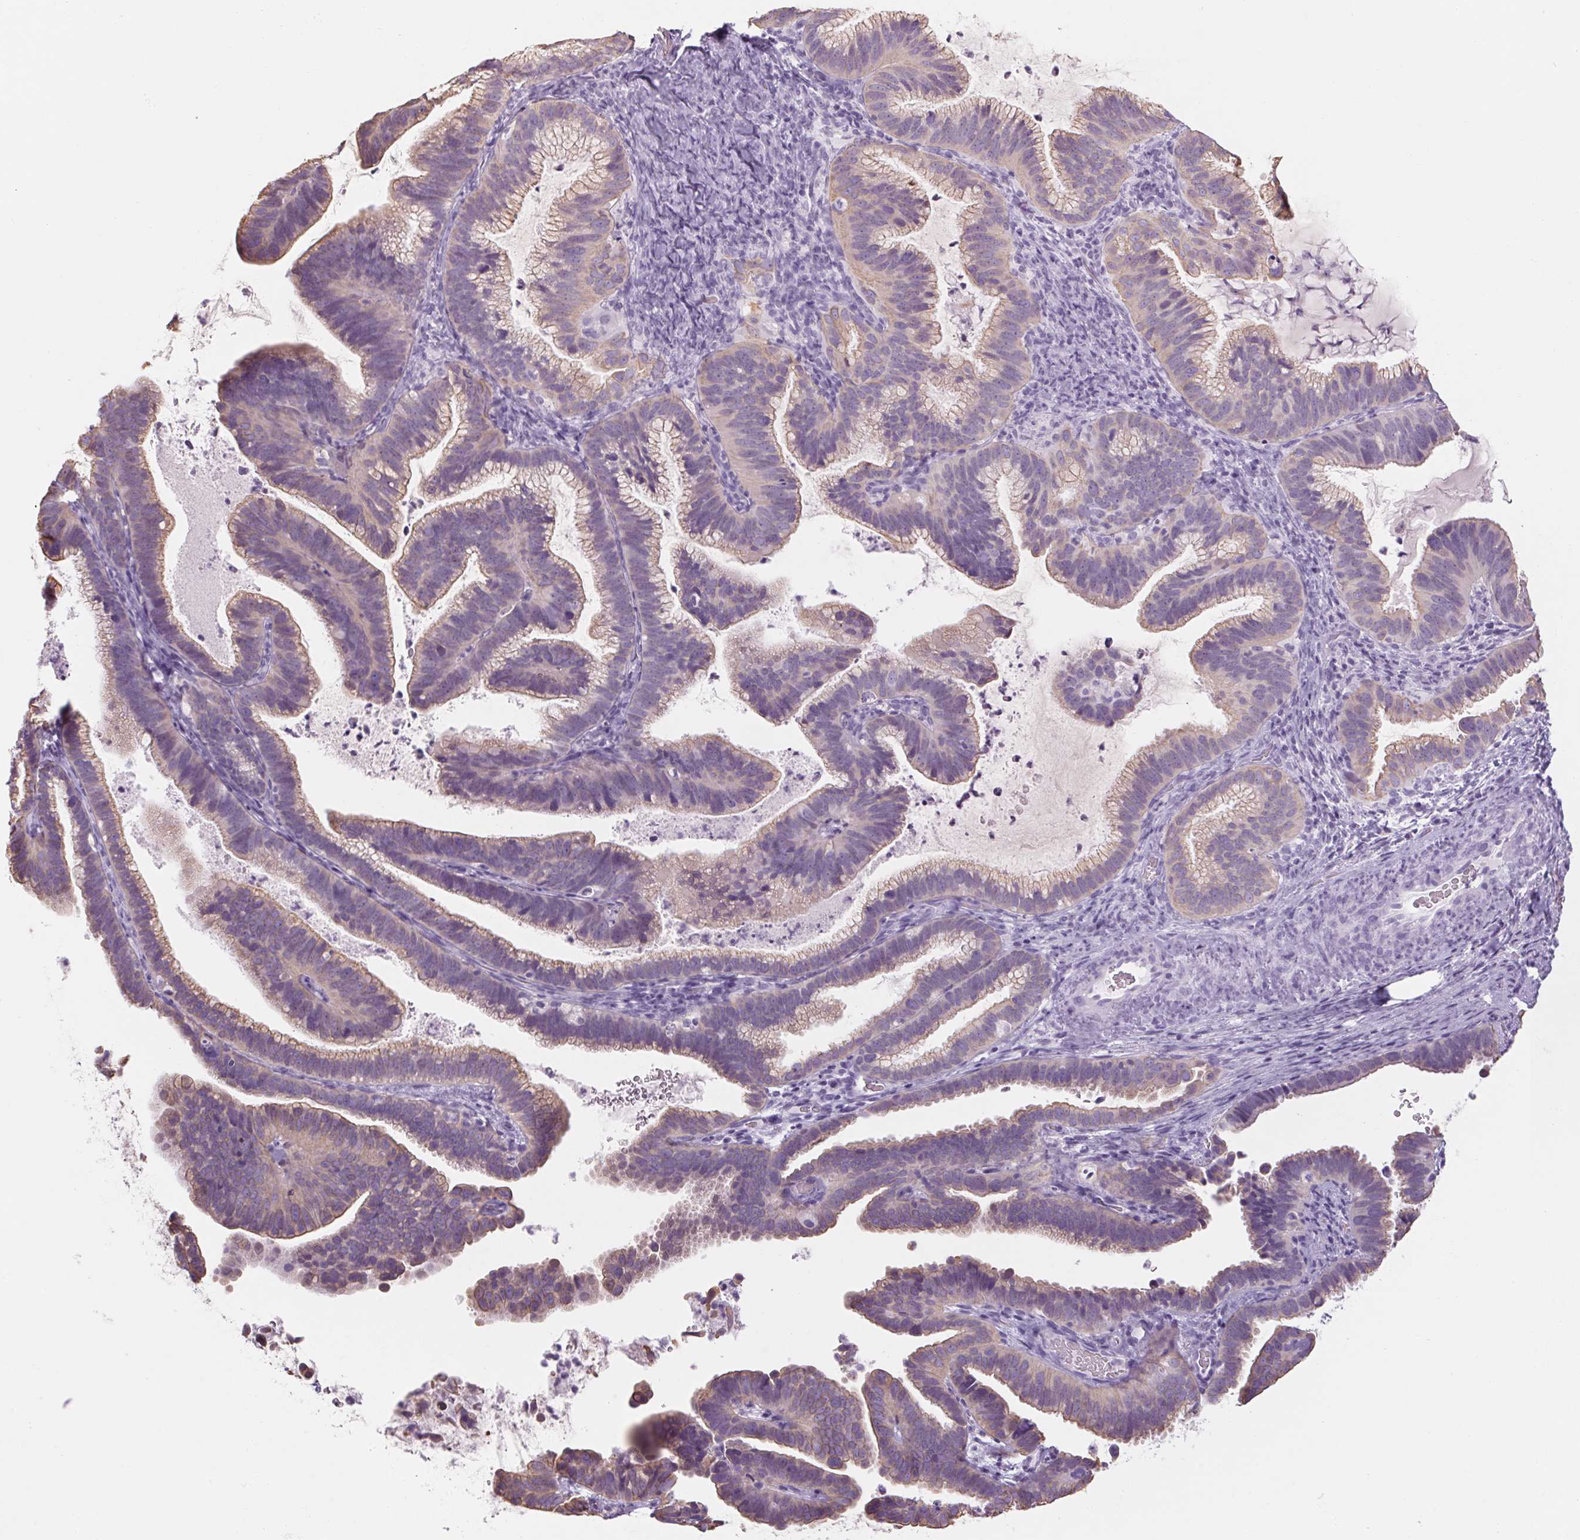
{"staining": {"intensity": "weak", "quantity": ">75%", "location": "cytoplasmic/membranous"}, "tissue": "cervical cancer", "cell_type": "Tumor cells", "image_type": "cancer", "snomed": [{"axis": "morphology", "description": "Adenocarcinoma, NOS"}, {"axis": "topography", "description": "Cervix"}], "caption": "The histopathology image reveals immunohistochemical staining of cervical cancer. There is weak cytoplasmic/membranous positivity is seen in approximately >75% of tumor cells.", "gene": "RPTN", "patient": {"sex": "female", "age": 61}}